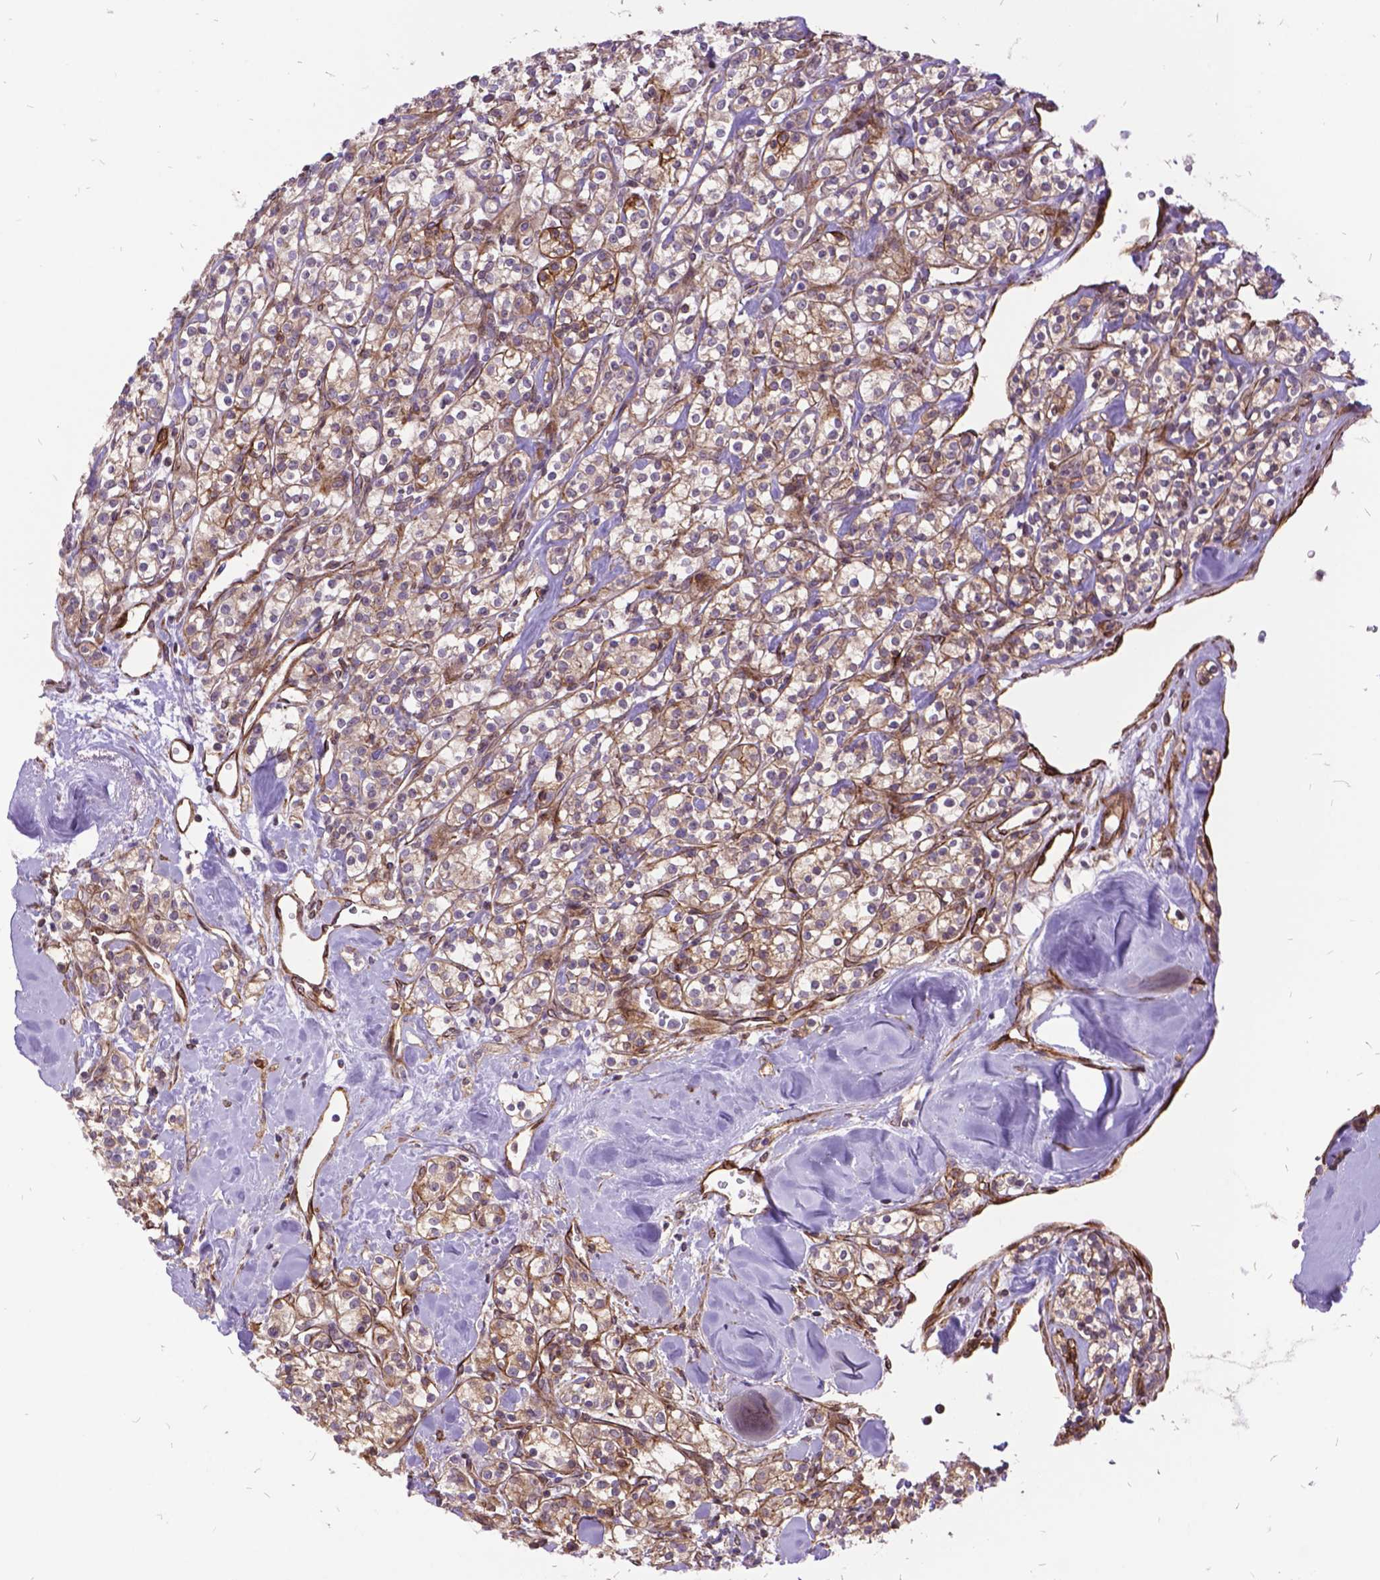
{"staining": {"intensity": "moderate", "quantity": ">75%", "location": "cytoplasmic/membranous"}, "tissue": "renal cancer", "cell_type": "Tumor cells", "image_type": "cancer", "snomed": [{"axis": "morphology", "description": "Adenocarcinoma, NOS"}, {"axis": "topography", "description": "Kidney"}], "caption": "Approximately >75% of tumor cells in human renal cancer exhibit moderate cytoplasmic/membranous protein positivity as visualized by brown immunohistochemical staining.", "gene": "GRB7", "patient": {"sex": "male", "age": 77}}